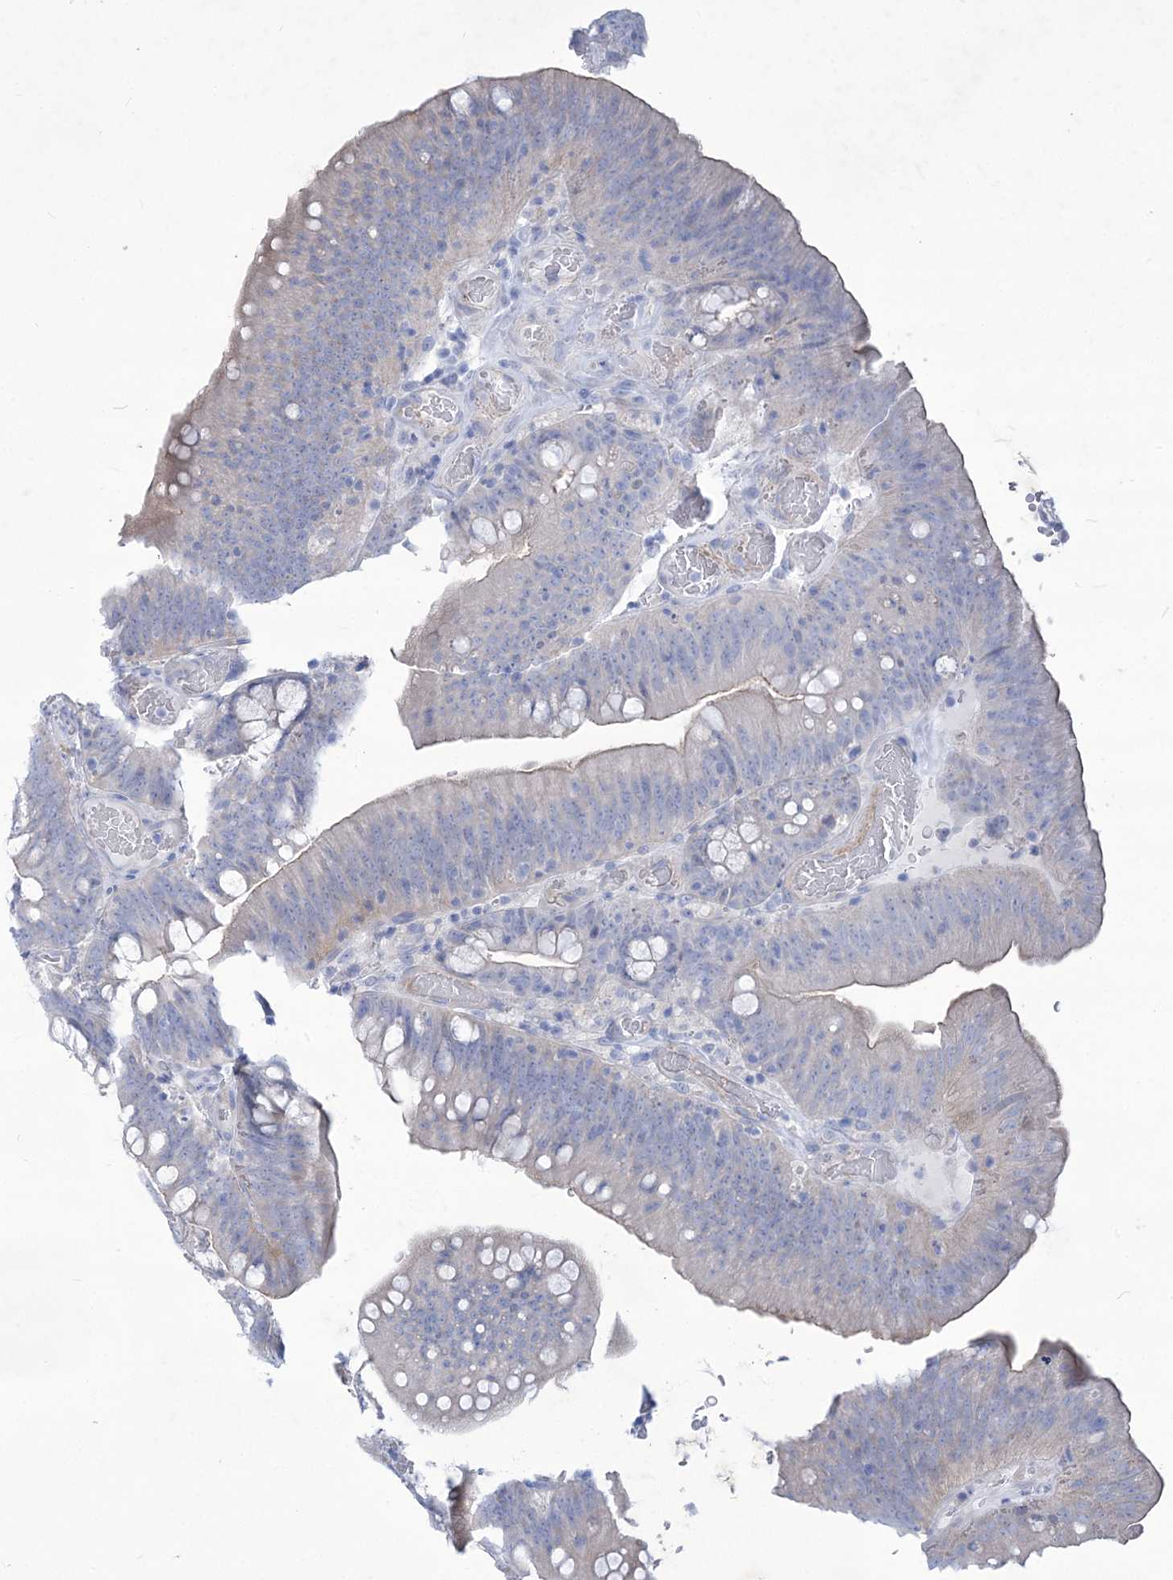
{"staining": {"intensity": "negative", "quantity": "none", "location": "none"}, "tissue": "colorectal cancer", "cell_type": "Tumor cells", "image_type": "cancer", "snomed": [{"axis": "morphology", "description": "Normal tissue, NOS"}, {"axis": "topography", "description": "Colon"}], "caption": "Colorectal cancer was stained to show a protein in brown. There is no significant staining in tumor cells. (Immunohistochemistry, brightfield microscopy, high magnification).", "gene": "WDR74", "patient": {"sex": "female", "age": 82}}